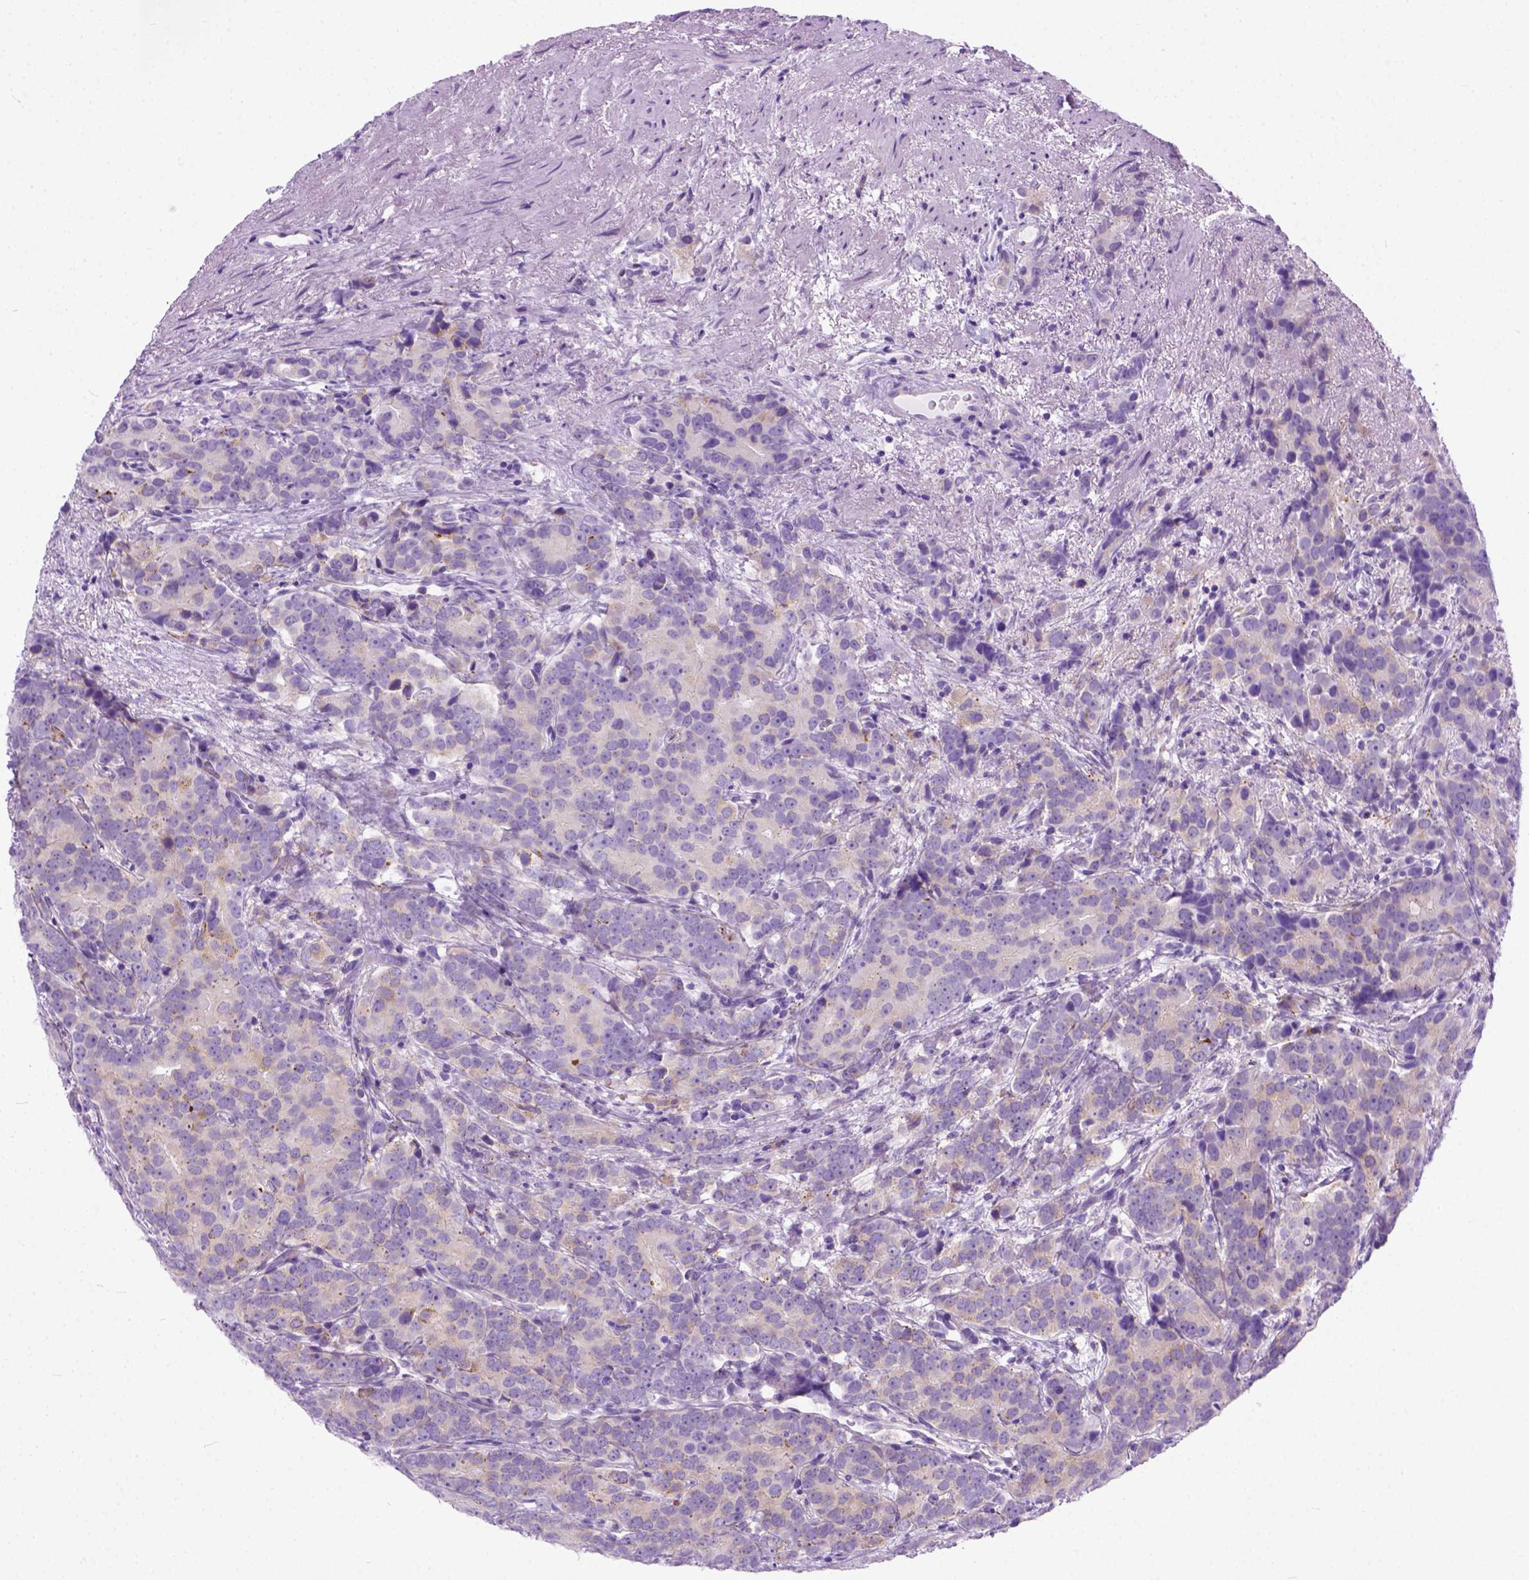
{"staining": {"intensity": "moderate", "quantity": "<25%", "location": "cytoplasmic/membranous"}, "tissue": "prostate cancer", "cell_type": "Tumor cells", "image_type": "cancer", "snomed": [{"axis": "morphology", "description": "Adenocarcinoma, High grade"}, {"axis": "topography", "description": "Prostate"}], "caption": "Prostate cancer stained with a protein marker shows moderate staining in tumor cells.", "gene": "PLK4", "patient": {"sex": "male", "age": 90}}